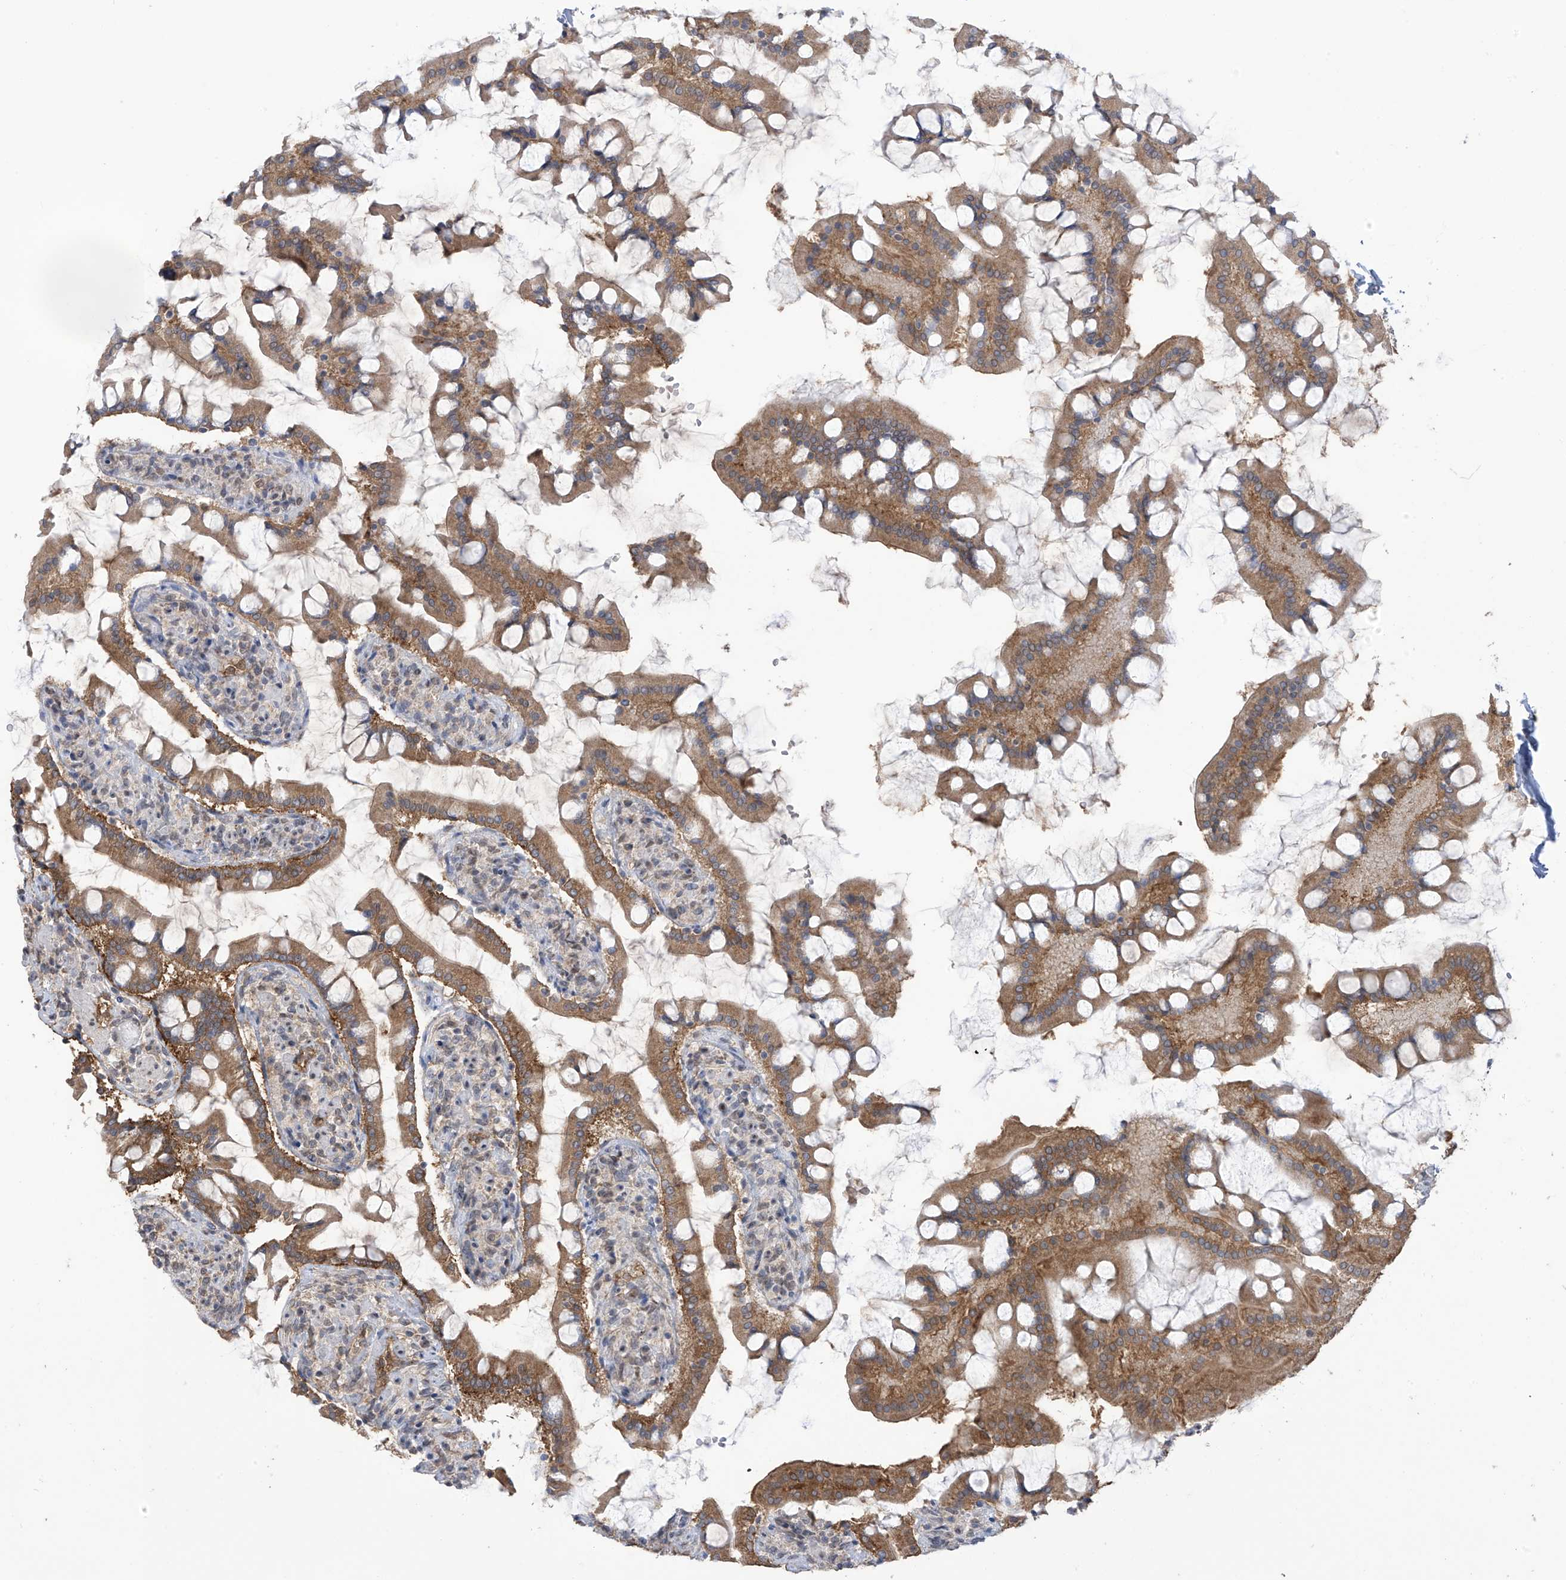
{"staining": {"intensity": "strong", "quantity": ">75%", "location": "cytoplasmic/membranous"}, "tissue": "small intestine", "cell_type": "Glandular cells", "image_type": "normal", "snomed": [{"axis": "morphology", "description": "Normal tissue, NOS"}, {"axis": "topography", "description": "Small intestine"}], "caption": "Strong cytoplasmic/membranous positivity for a protein is present in approximately >75% of glandular cells of unremarkable small intestine using IHC.", "gene": "KIAA1522", "patient": {"sex": "male", "age": 41}}